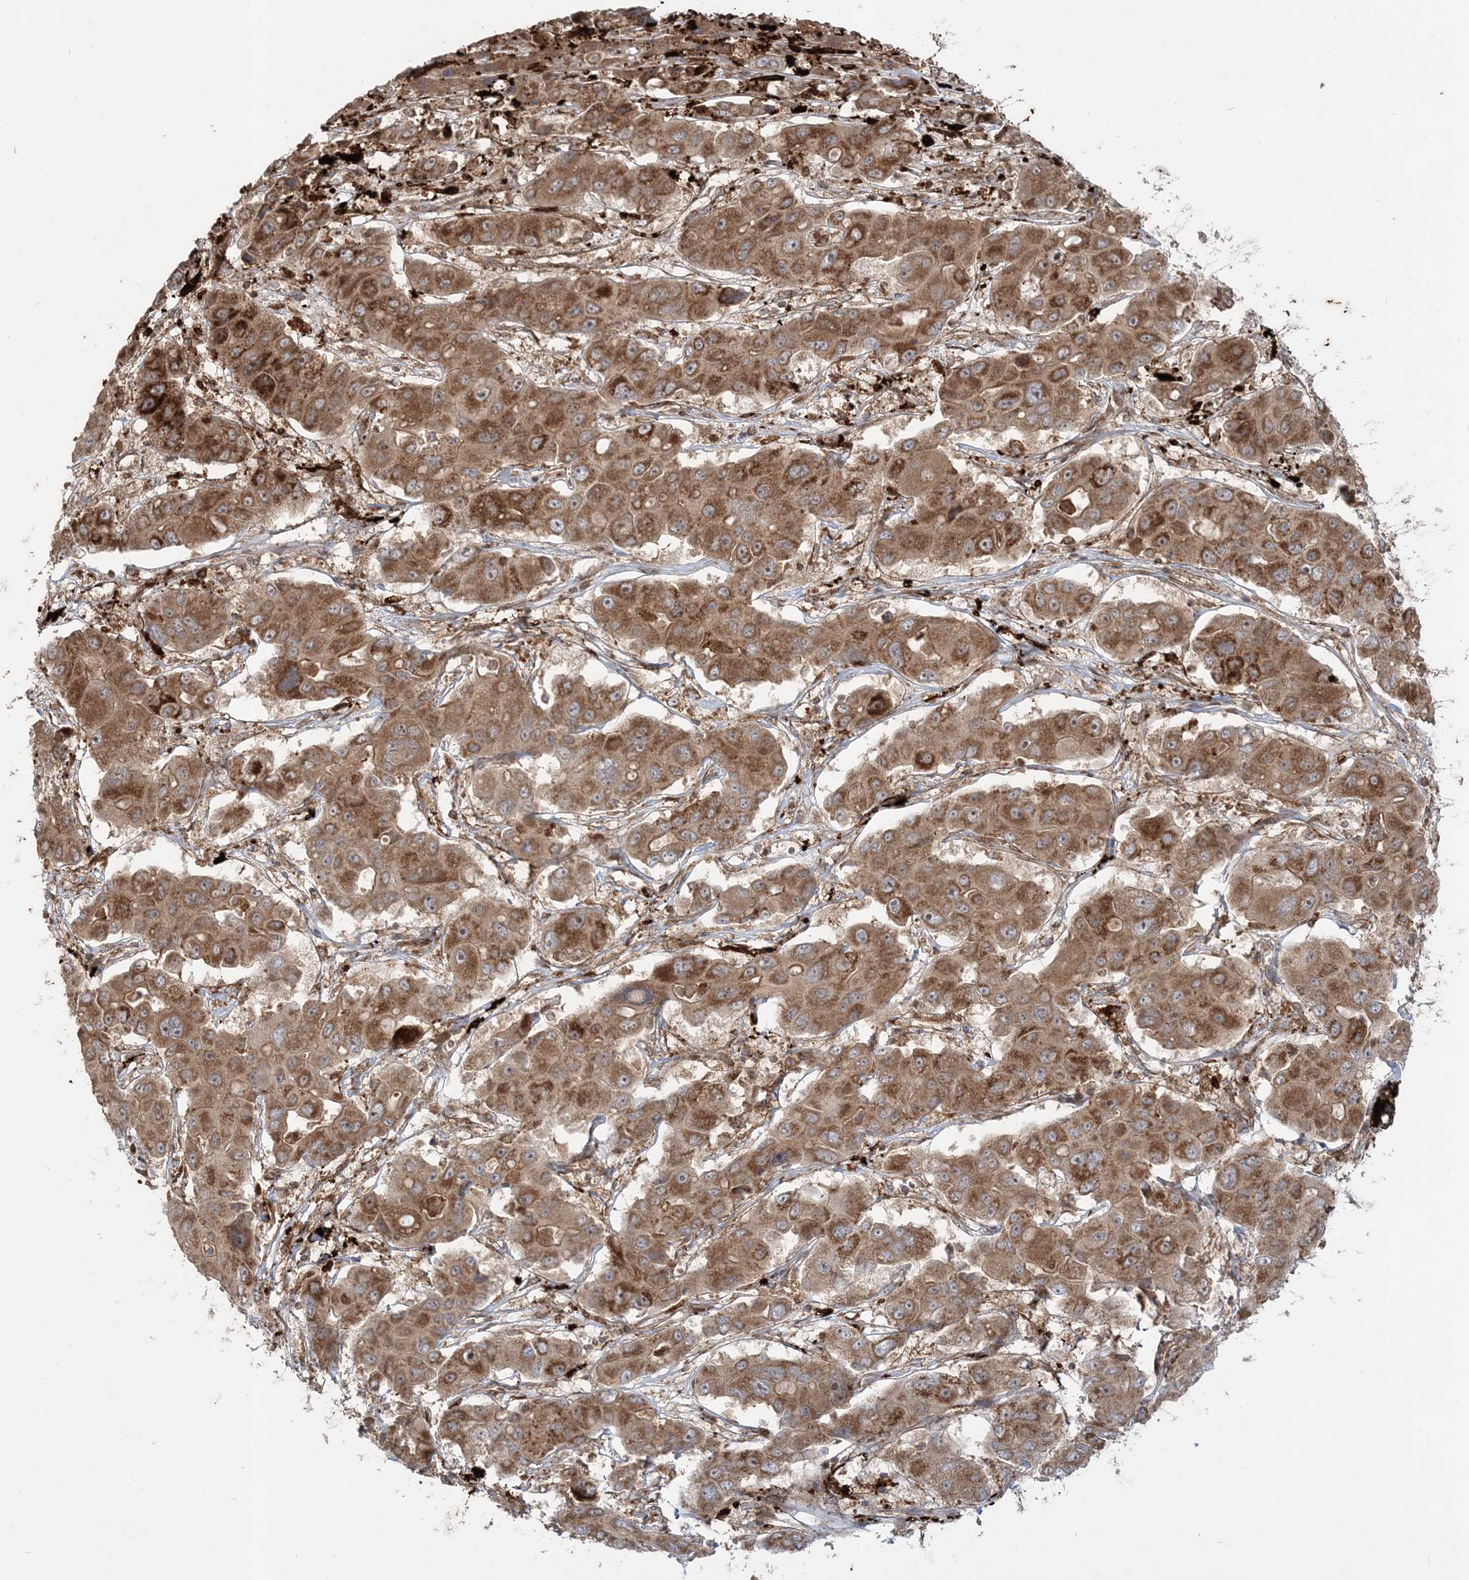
{"staining": {"intensity": "strong", "quantity": ">75%", "location": "cytoplasmic/membranous"}, "tissue": "liver cancer", "cell_type": "Tumor cells", "image_type": "cancer", "snomed": [{"axis": "morphology", "description": "Cholangiocarcinoma"}, {"axis": "topography", "description": "Liver"}], "caption": "Immunohistochemistry (IHC) histopathology image of neoplastic tissue: human liver cancer (cholangiocarcinoma) stained using immunohistochemistry reveals high levels of strong protein expression localized specifically in the cytoplasmic/membranous of tumor cells, appearing as a cytoplasmic/membranous brown color.", "gene": "LRPPRC", "patient": {"sex": "male", "age": 67}}